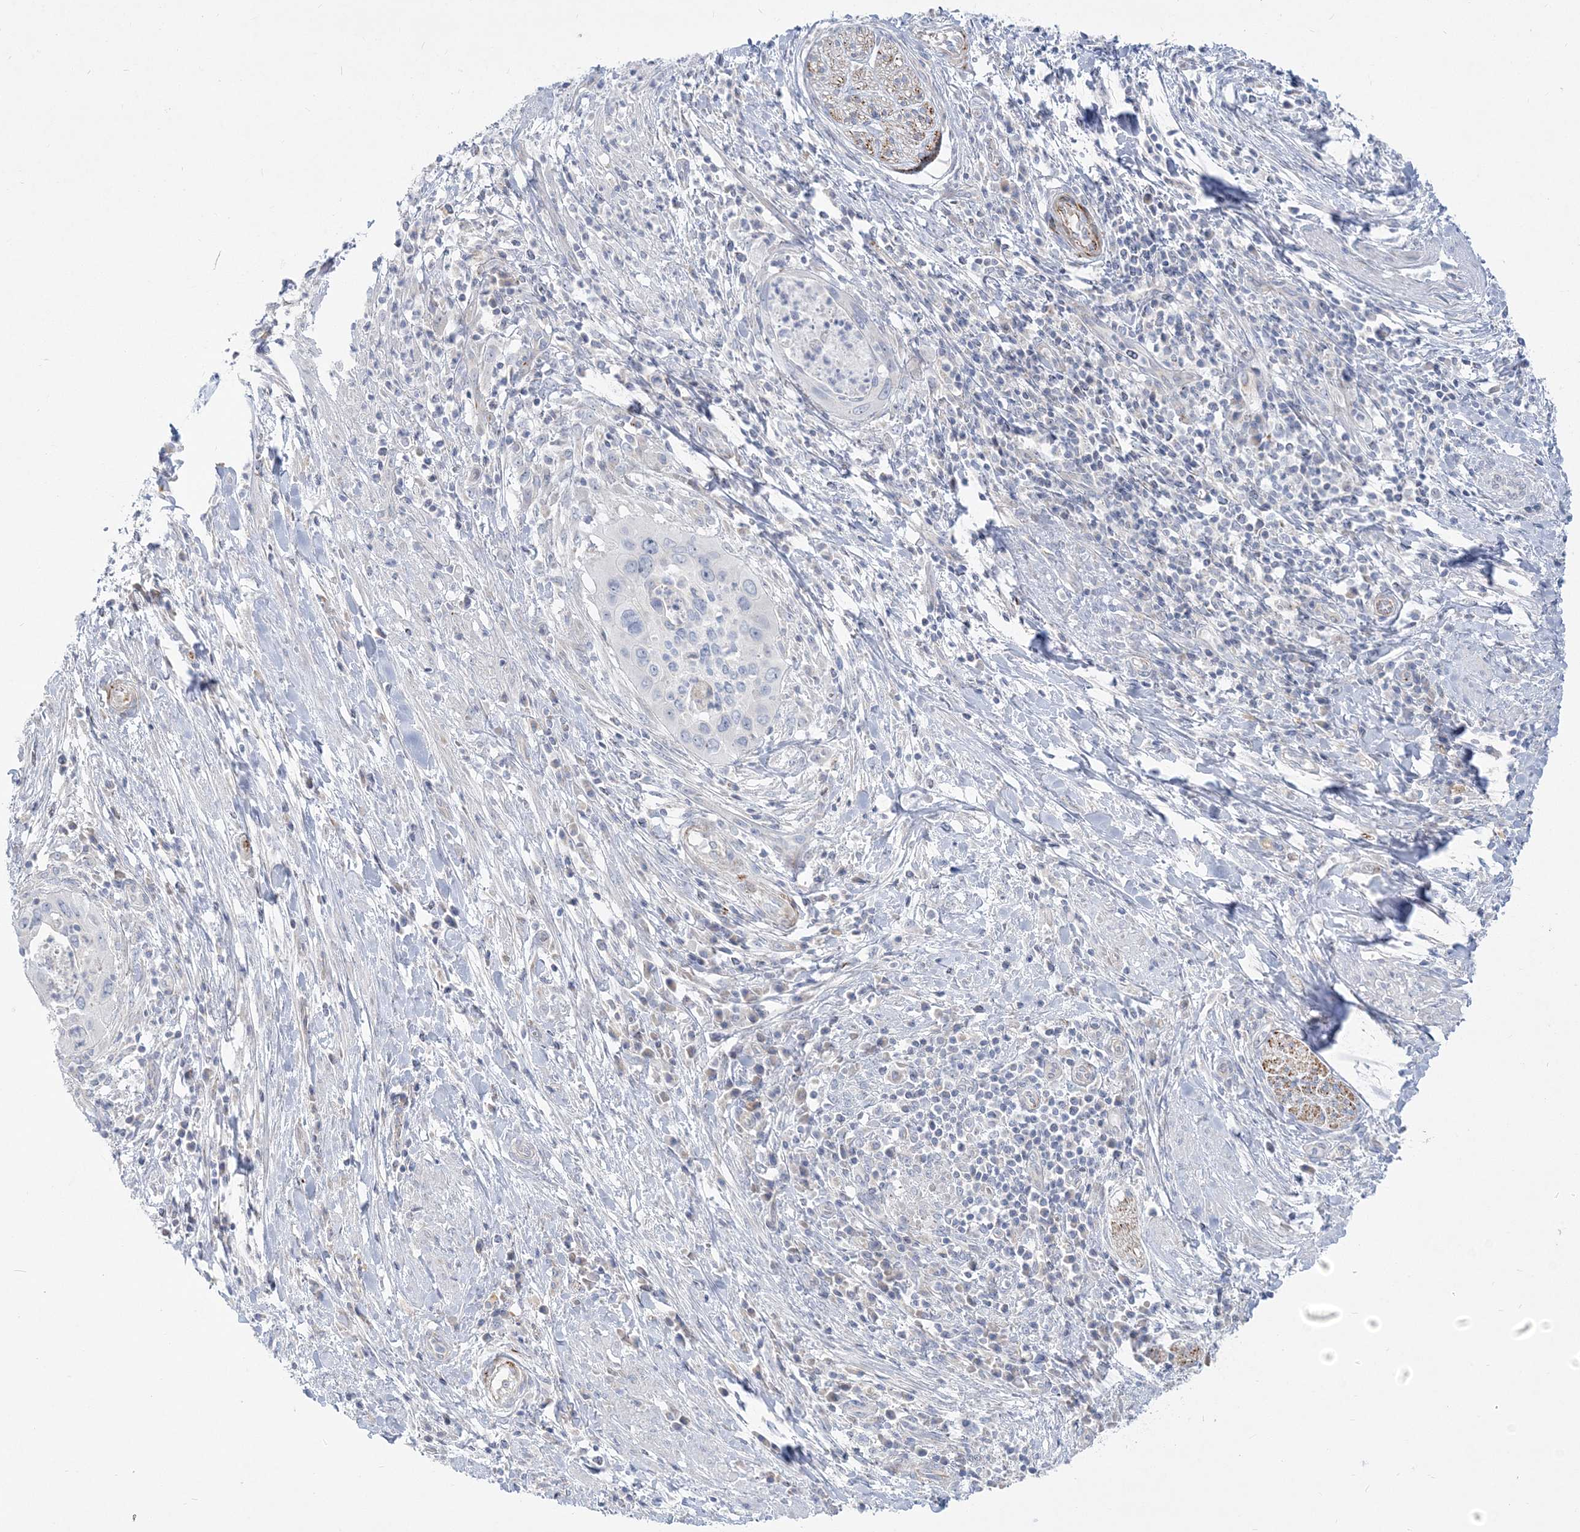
{"staining": {"intensity": "negative", "quantity": "none", "location": "none"}, "tissue": "cervical cancer", "cell_type": "Tumor cells", "image_type": "cancer", "snomed": [{"axis": "morphology", "description": "Squamous cell carcinoma, NOS"}, {"axis": "topography", "description": "Cervix"}], "caption": "Immunohistochemistry of cervical cancer shows no expression in tumor cells. The staining is performed using DAB brown chromogen with nuclei counter-stained in using hematoxylin.", "gene": "GPAT2", "patient": {"sex": "female", "age": 38}}